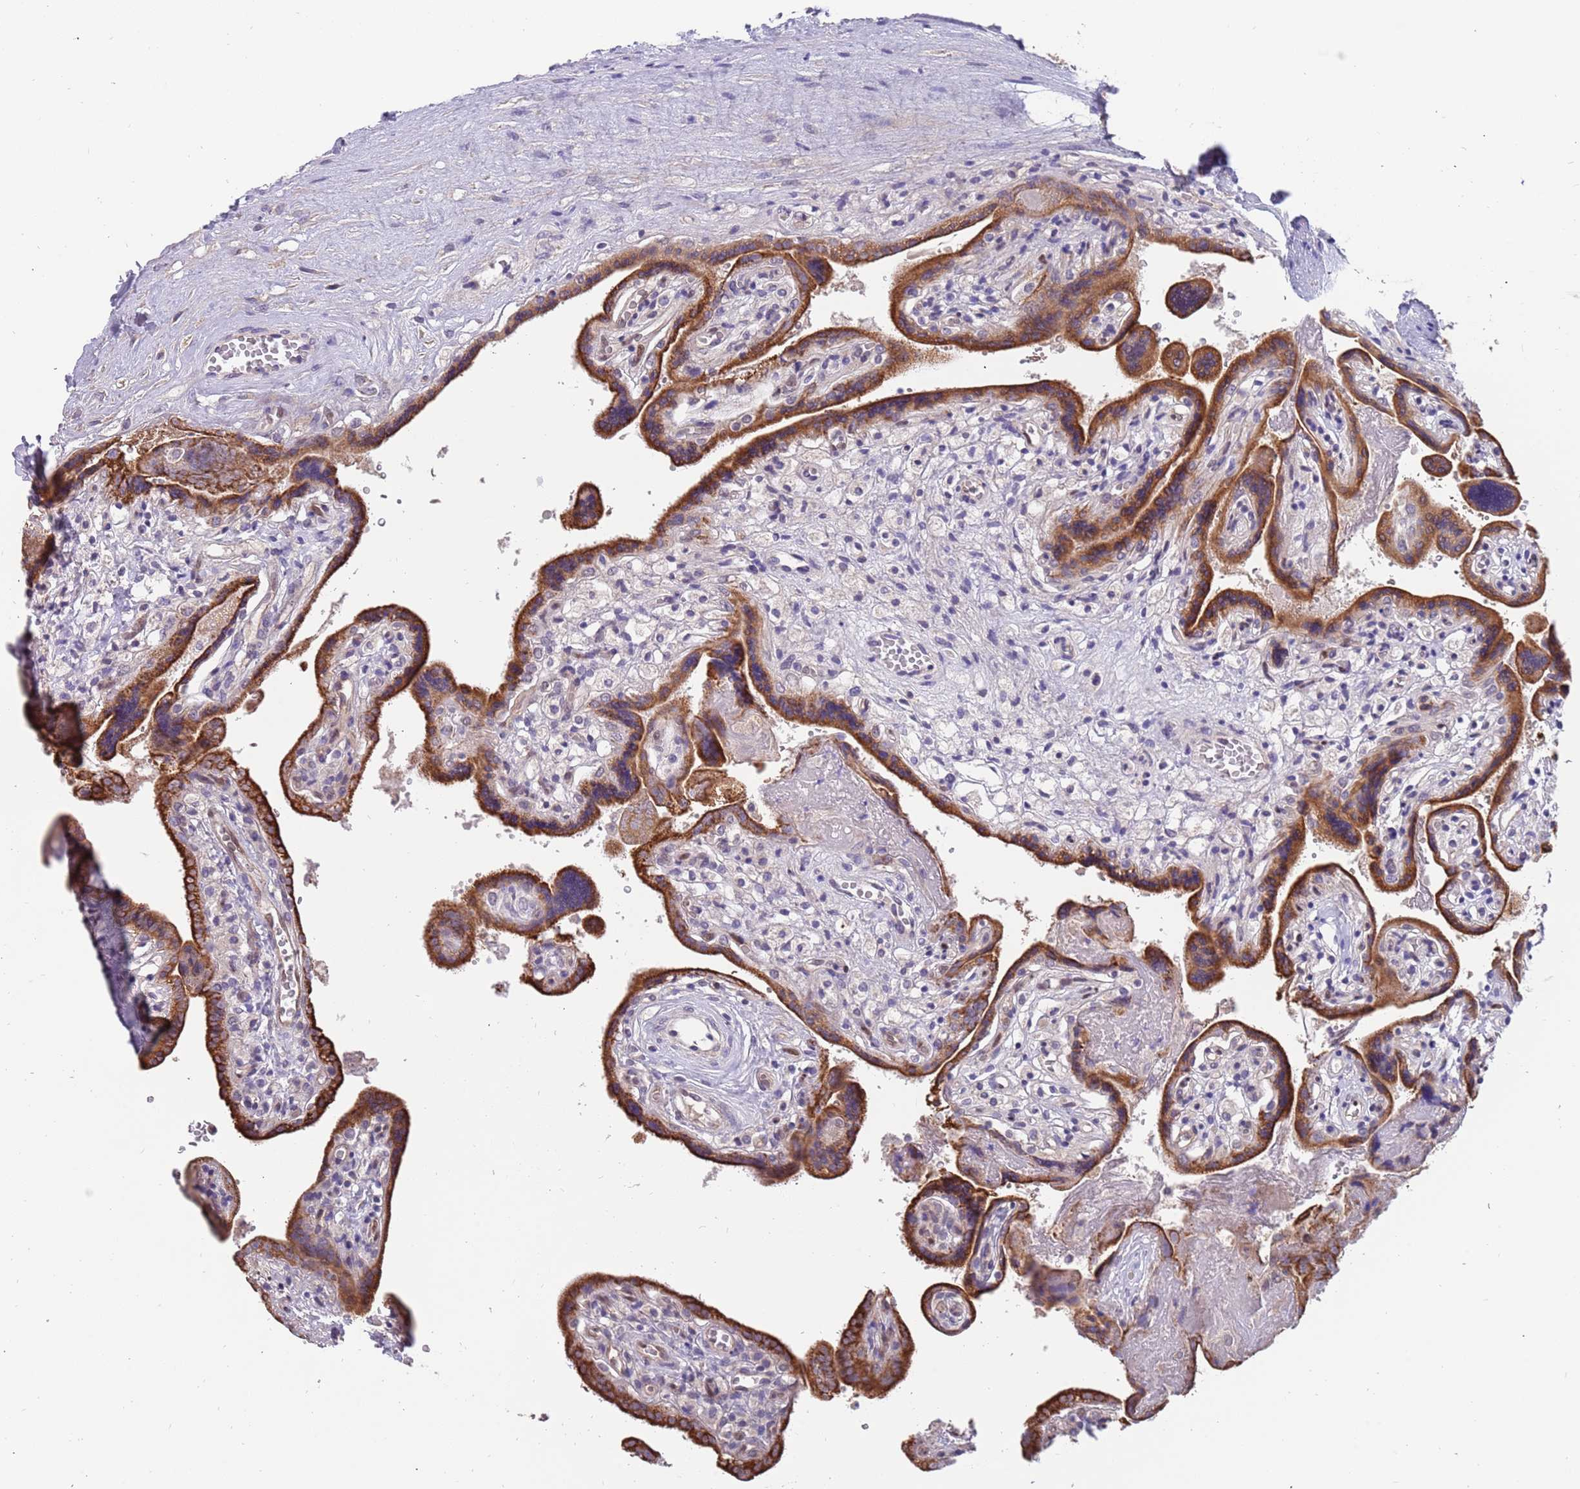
{"staining": {"intensity": "strong", "quantity": ">75%", "location": "cytoplasmic/membranous"}, "tissue": "placenta", "cell_type": "Trophoblastic cells", "image_type": "normal", "snomed": [{"axis": "morphology", "description": "Normal tissue, NOS"}, {"axis": "topography", "description": "Placenta"}], "caption": "Placenta stained for a protein (brown) reveals strong cytoplasmic/membranous positive positivity in about >75% of trophoblastic cells.", "gene": "ZNF746", "patient": {"sex": "female", "age": 37}}